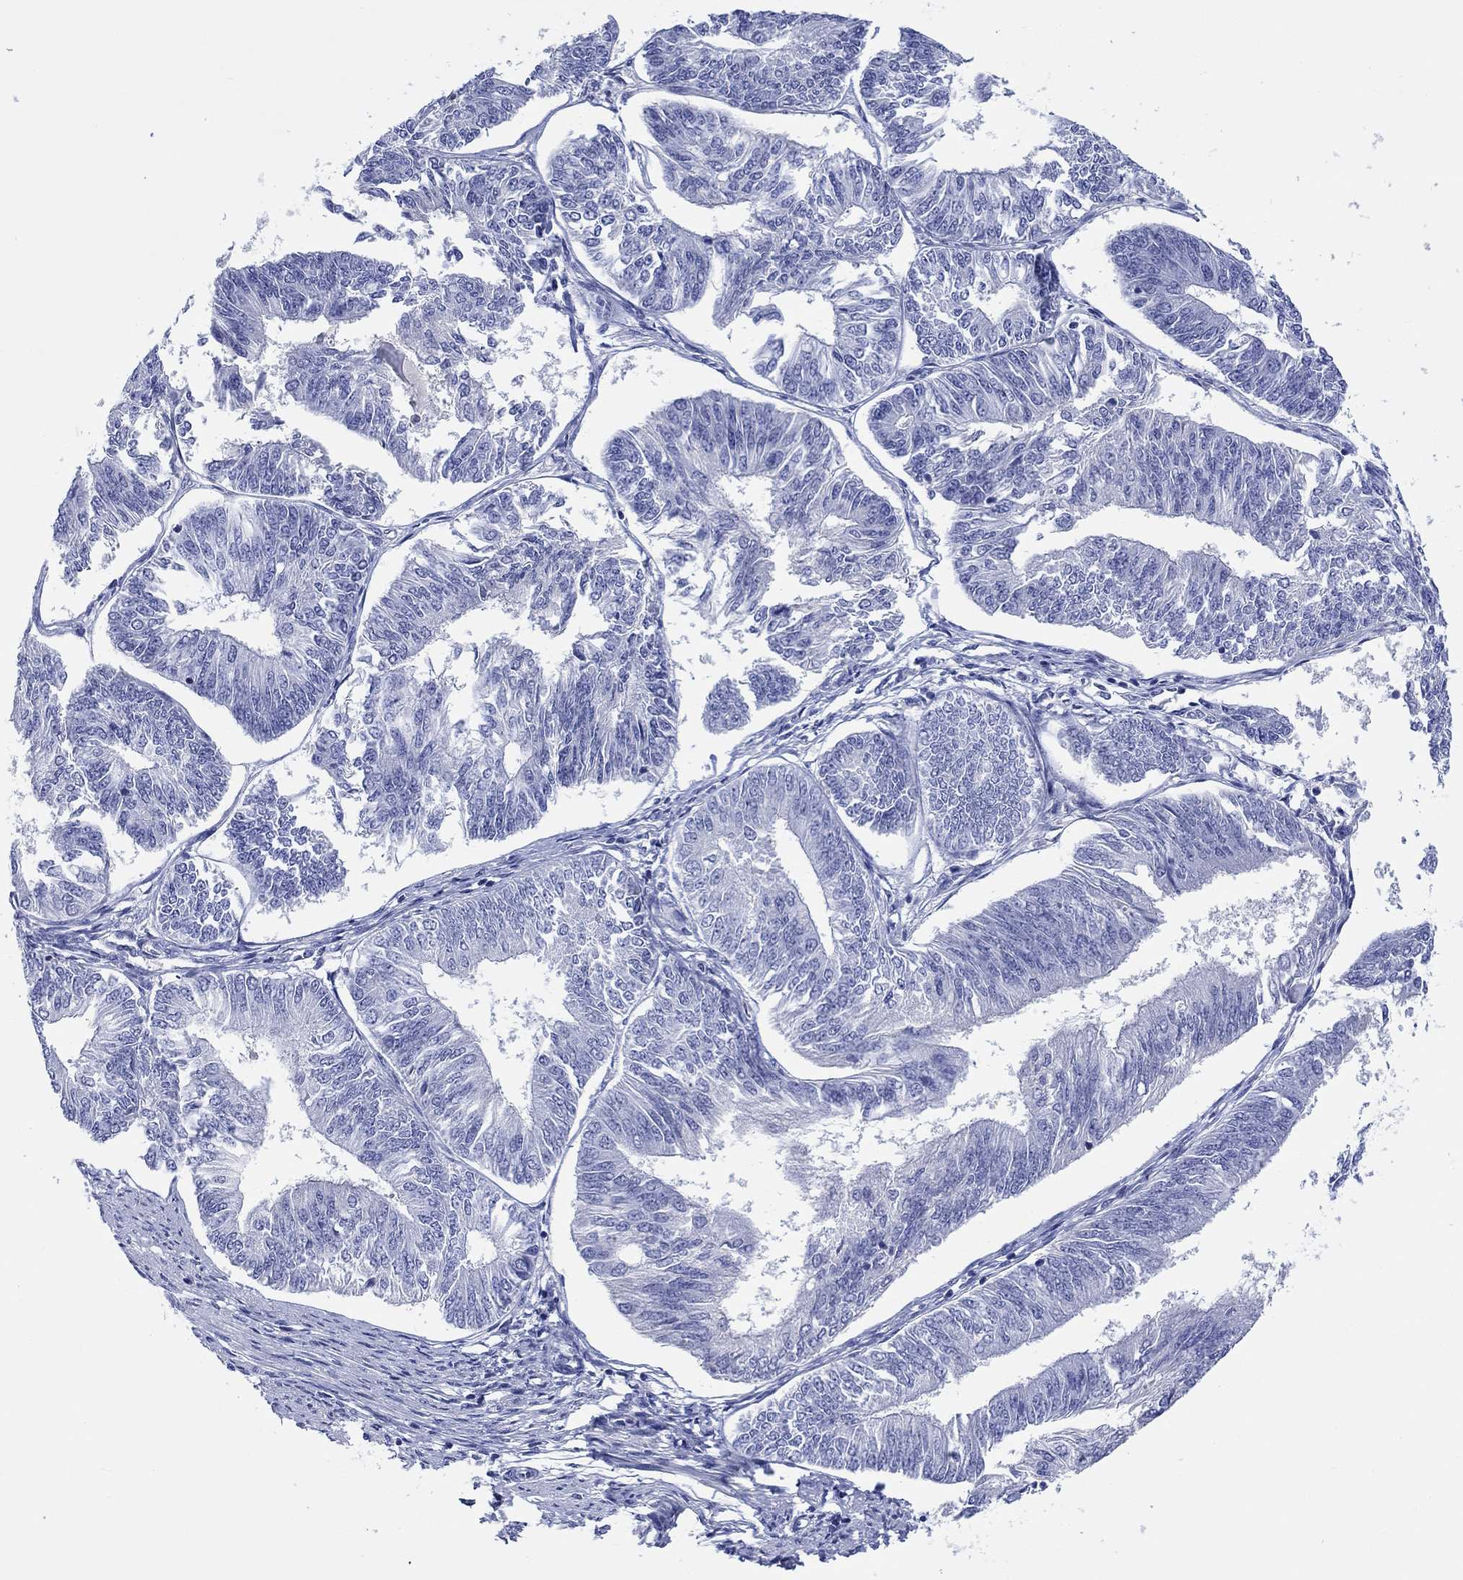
{"staining": {"intensity": "negative", "quantity": "none", "location": "none"}, "tissue": "endometrial cancer", "cell_type": "Tumor cells", "image_type": "cancer", "snomed": [{"axis": "morphology", "description": "Adenocarcinoma, NOS"}, {"axis": "topography", "description": "Endometrium"}], "caption": "Tumor cells show no significant positivity in endometrial cancer.", "gene": "TOMM20L", "patient": {"sex": "female", "age": 58}}